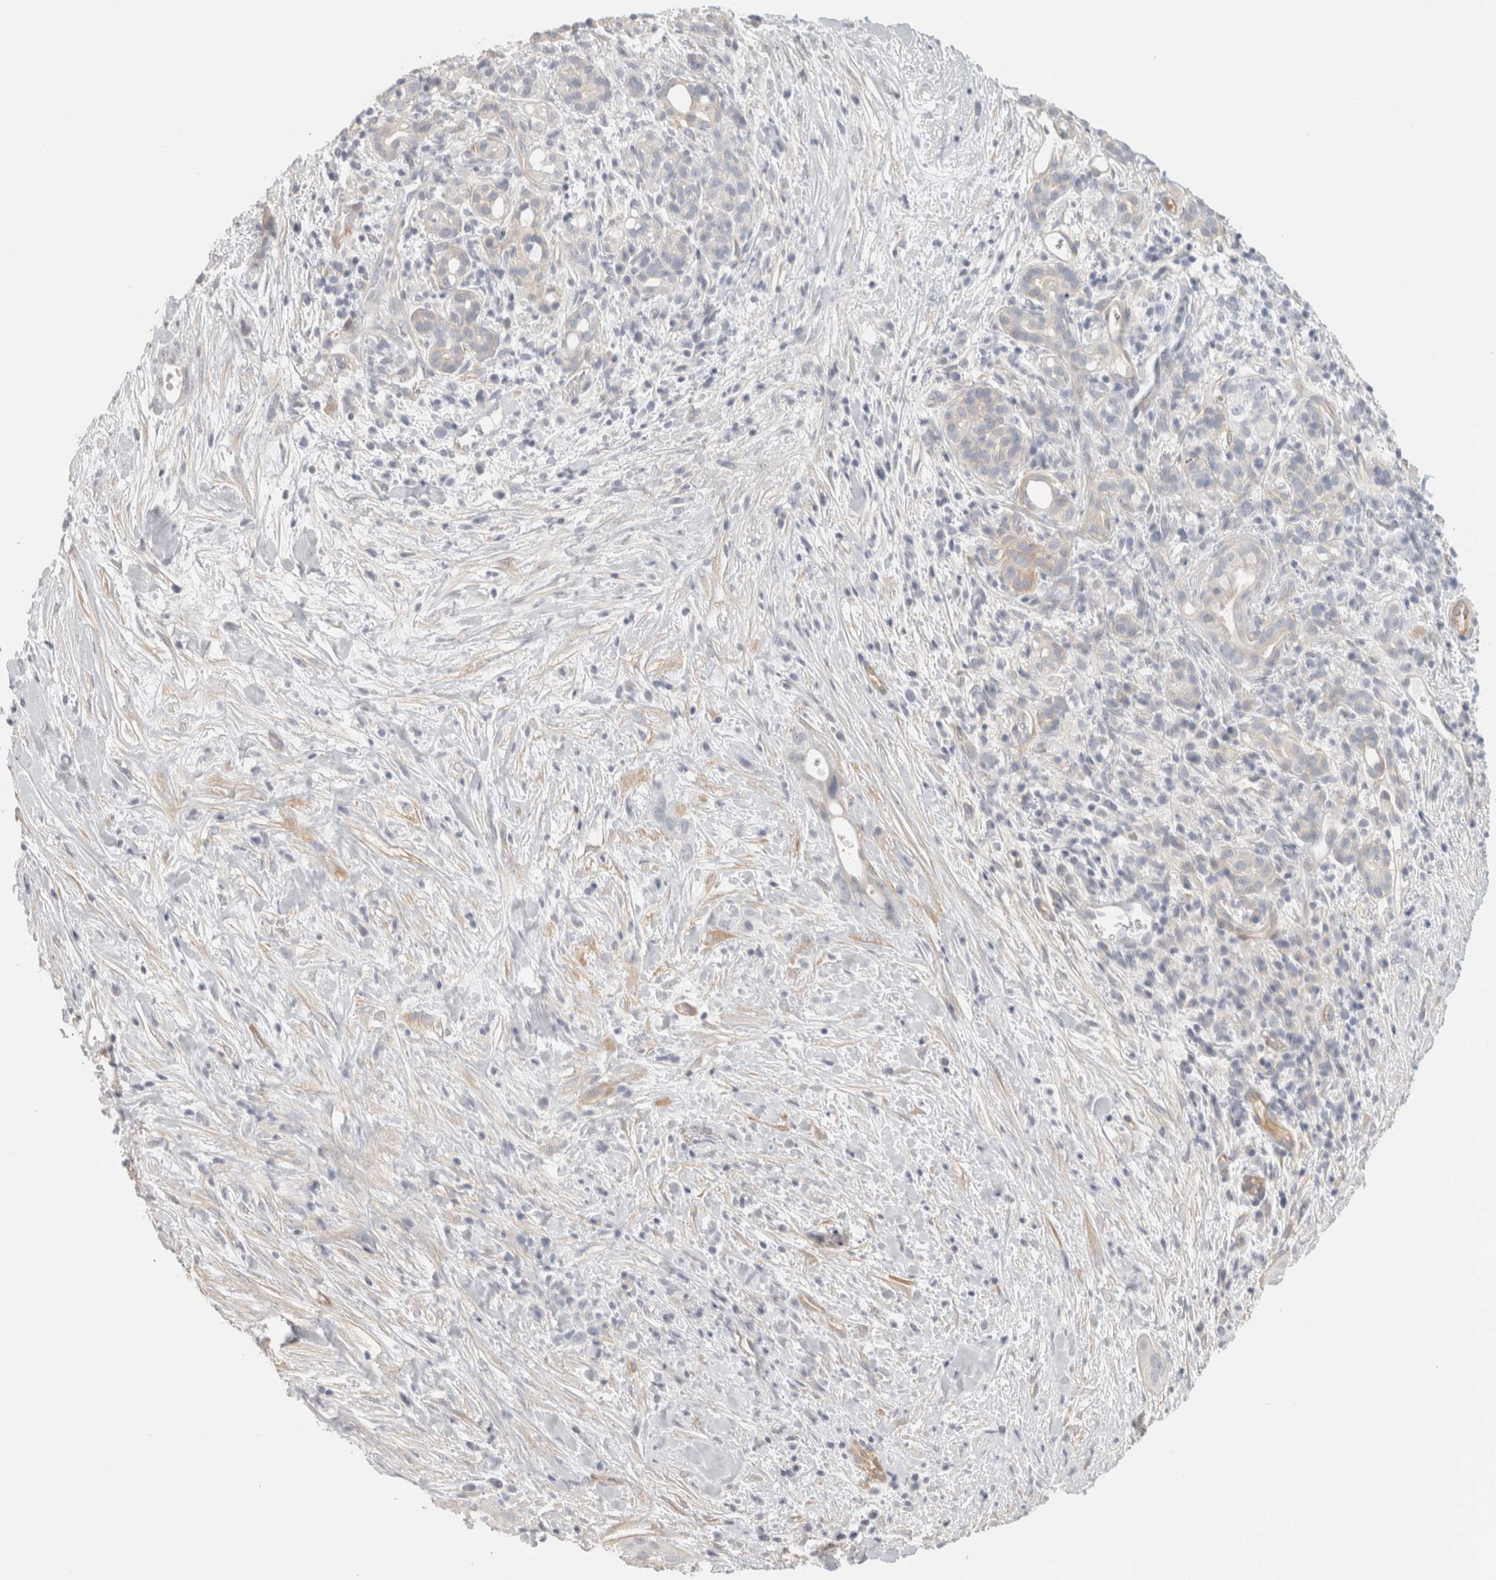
{"staining": {"intensity": "weak", "quantity": "<25%", "location": "cytoplasmic/membranous"}, "tissue": "pancreatic cancer", "cell_type": "Tumor cells", "image_type": "cancer", "snomed": [{"axis": "morphology", "description": "Adenocarcinoma, NOS"}, {"axis": "topography", "description": "Pancreas"}], "caption": "Tumor cells are negative for protein expression in human pancreatic cancer. (Brightfield microscopy of DAB IHC at high magnification).", "gene": "FBLIM1", "patient": {"sex": "male", "age": 58}}